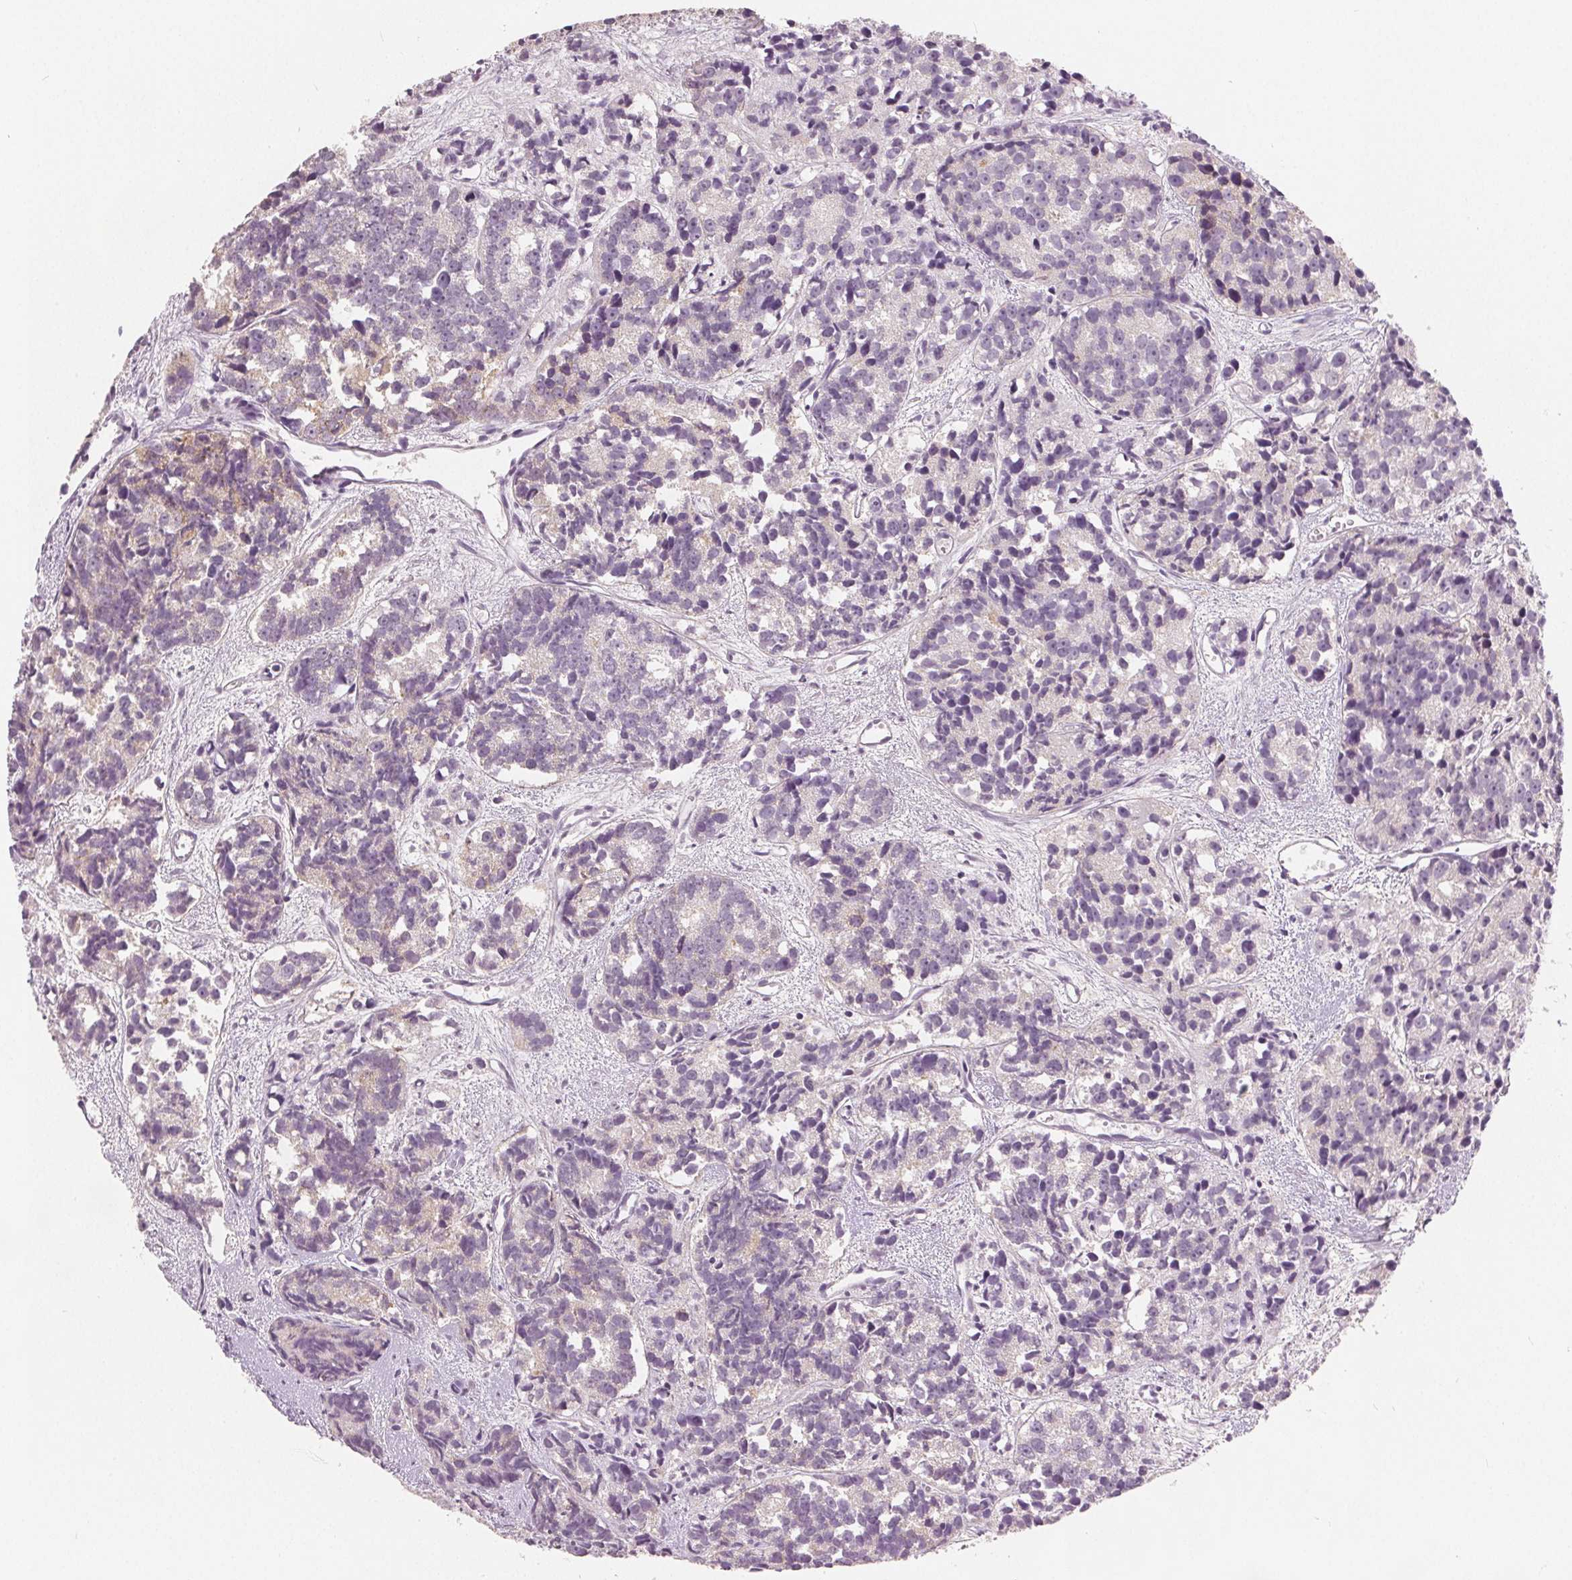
{"staining": {"intensity": "negative", "quantity": "none", "location": "none"}, "tissue": "prostate cancer", "cell_type": "Tumor cells", "image_type": "cancer", "snomed": [{"axis": "morphology", "description": "Adenocarcinoma, High grade"}, {"axis": "topography", "description": "Prostate"}], "caption": "High magnification brightfield microscopy of adenocarcinoma (high-grade) (prostate) stained with DAB (brown) and counterstained with hematoxylin (blue): tumor cells show no significant expression.", "gene": "CA12", "patient": {"sex": "male", "age": 77}}